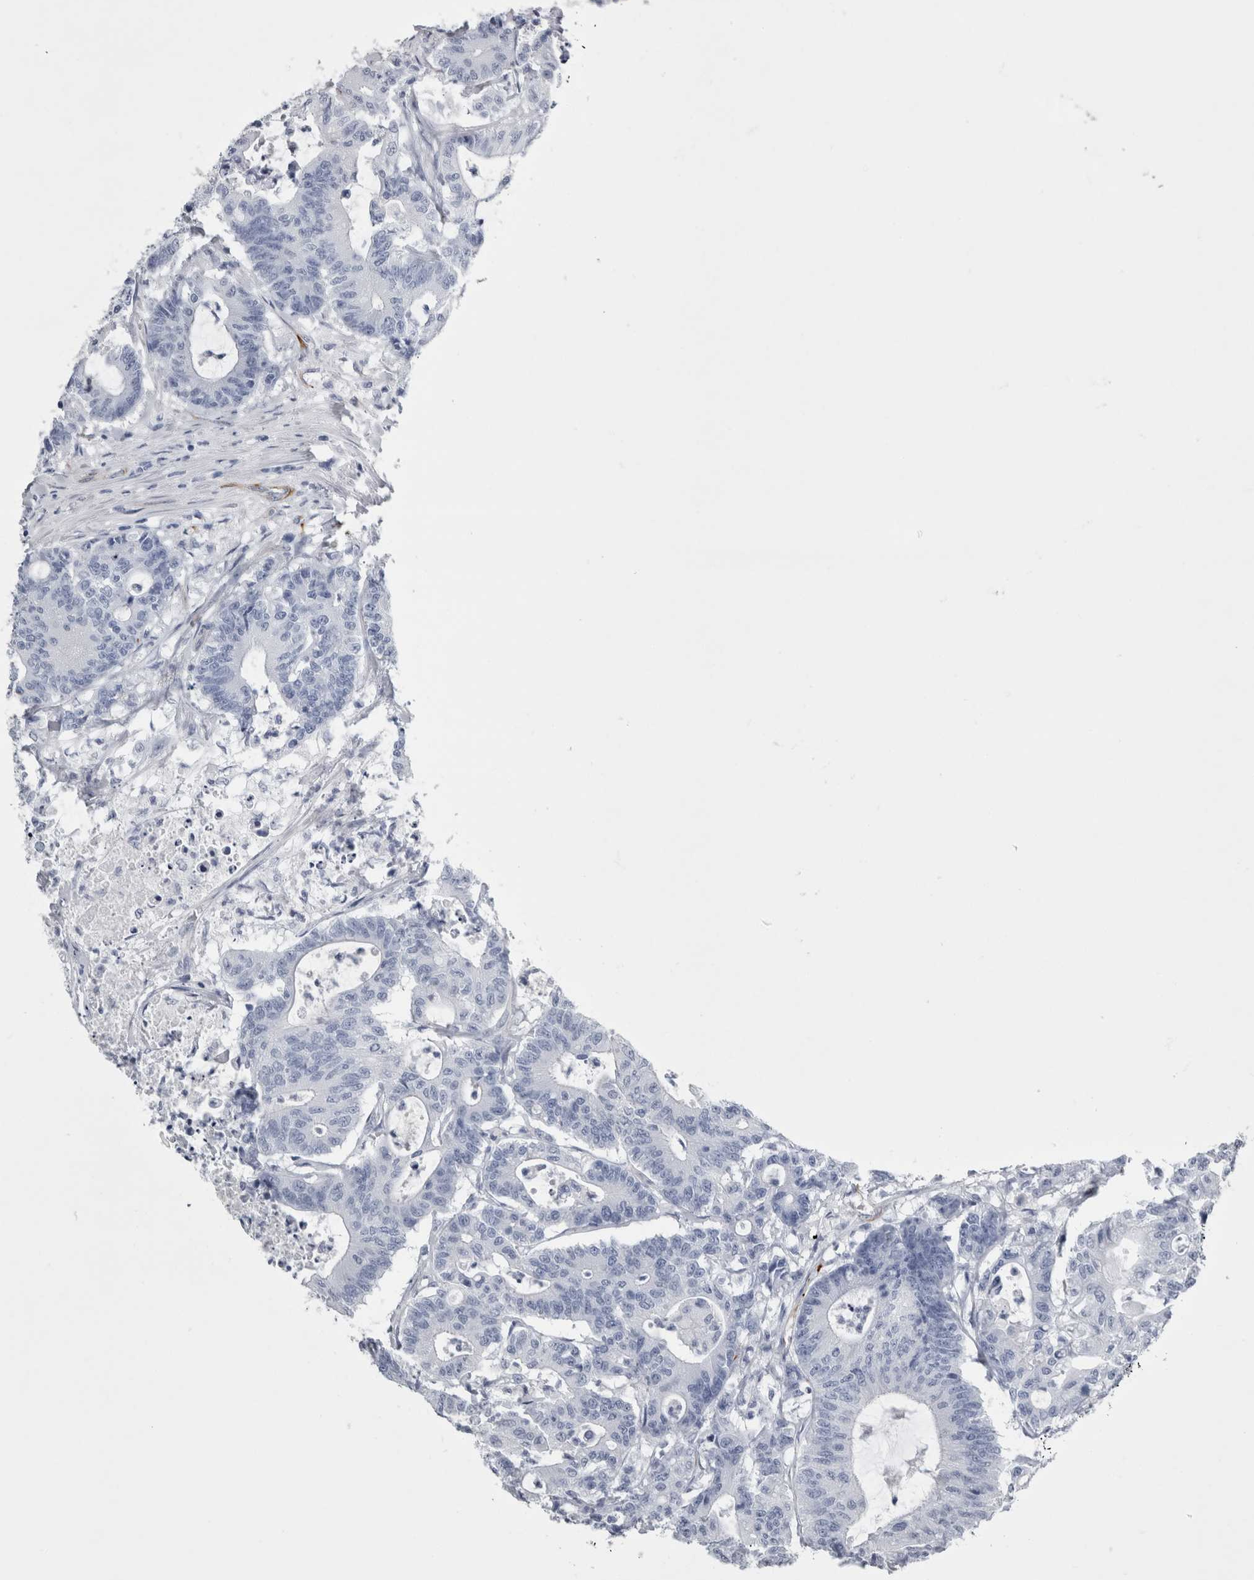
{"staining": {"intensity": "negative", "quantity": "none", "location": "none"}, "tissue": "colorectal cancer", "cell_type": "Tumor cells", "image_type": "cancer", "snomed": [{"axis": "morphology", "description": "Adenocarcinoma, NOS"}, {"axis": "topography", "description": "Colon"}], "caption": "High magnification brightfield microscopy of adenocarcinoma (colorectal) stained with DAB (3,3'-diaminobenzidine) (brown) and counterstained with hematoxylin (blue): tumor cells show no significant staining.", "gene": "VWDE", "patient": {"sex": "female", "age": 84}}